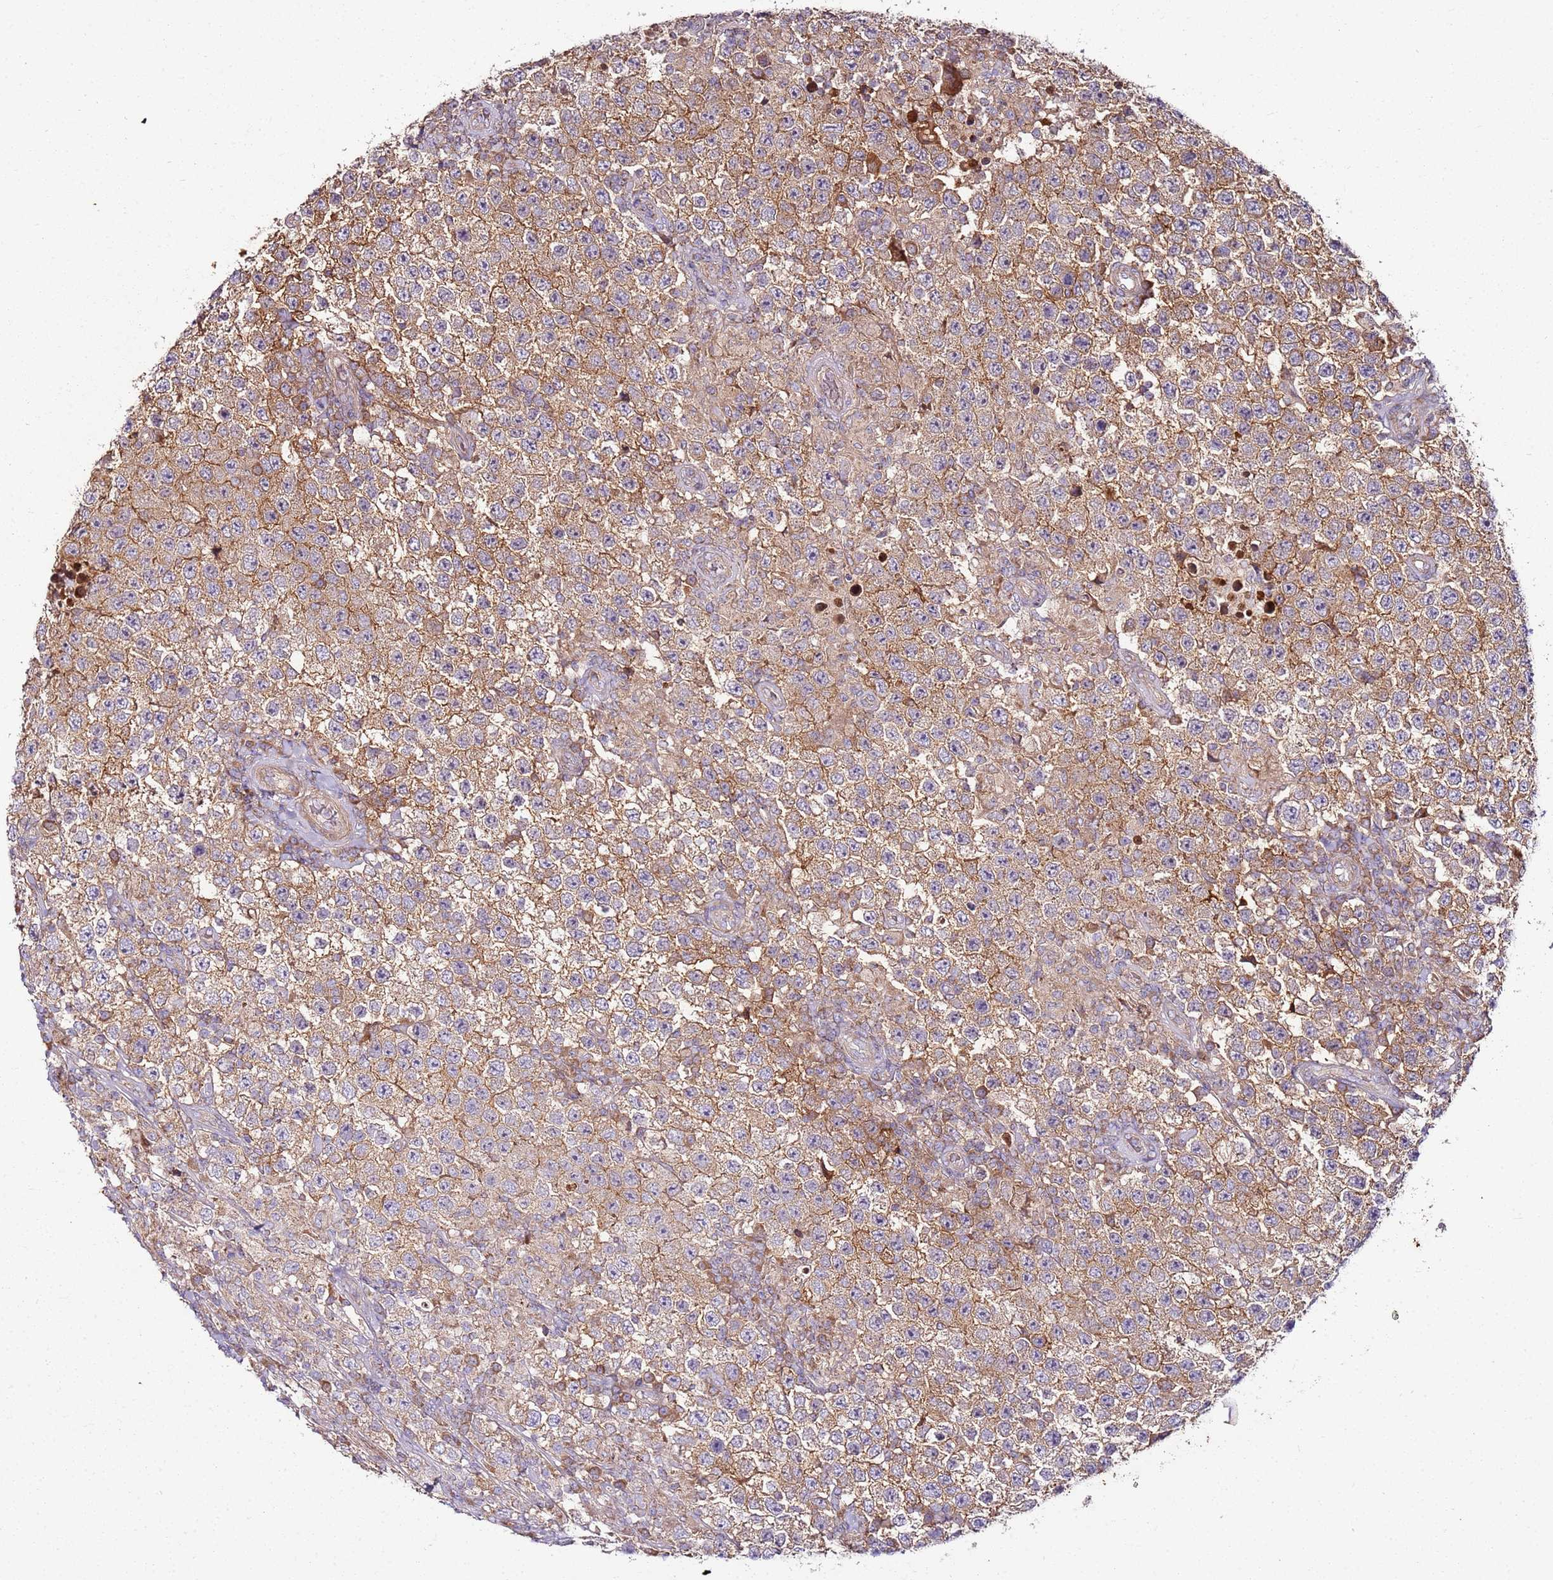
{"staining": {"intensity": "moderate", "quantity": ">75%", "location": "cytoplasmic/membranous"}, "tissue": "testis cancer", "cell_type": "Tumor cells", "image_type": "cancer", "snomed": [{"axis": "morphology", "description": "Normal tissue, NOS"}, {"axis": "morphology", "description": "Urothelial carcinoma, High grade"}, {"axis": "morphology", "description": "Seminoma, NOS"}, {"axis": "morphology", "description": "Carcinoma, Embryonal, NOS"}, {"axis": "topography", "description": "Urinary bladder"}, {"axis": "topography", "description": "Testis"}], "caption": "DAB immunohistochemical staining of human testis cancer reveals moderate cytoplasmic/membranous protein positivity in approximately >75% of tumor cells.", "gene": "KRTAP21-3", "patient": {"sex": "male", "age": 41}}